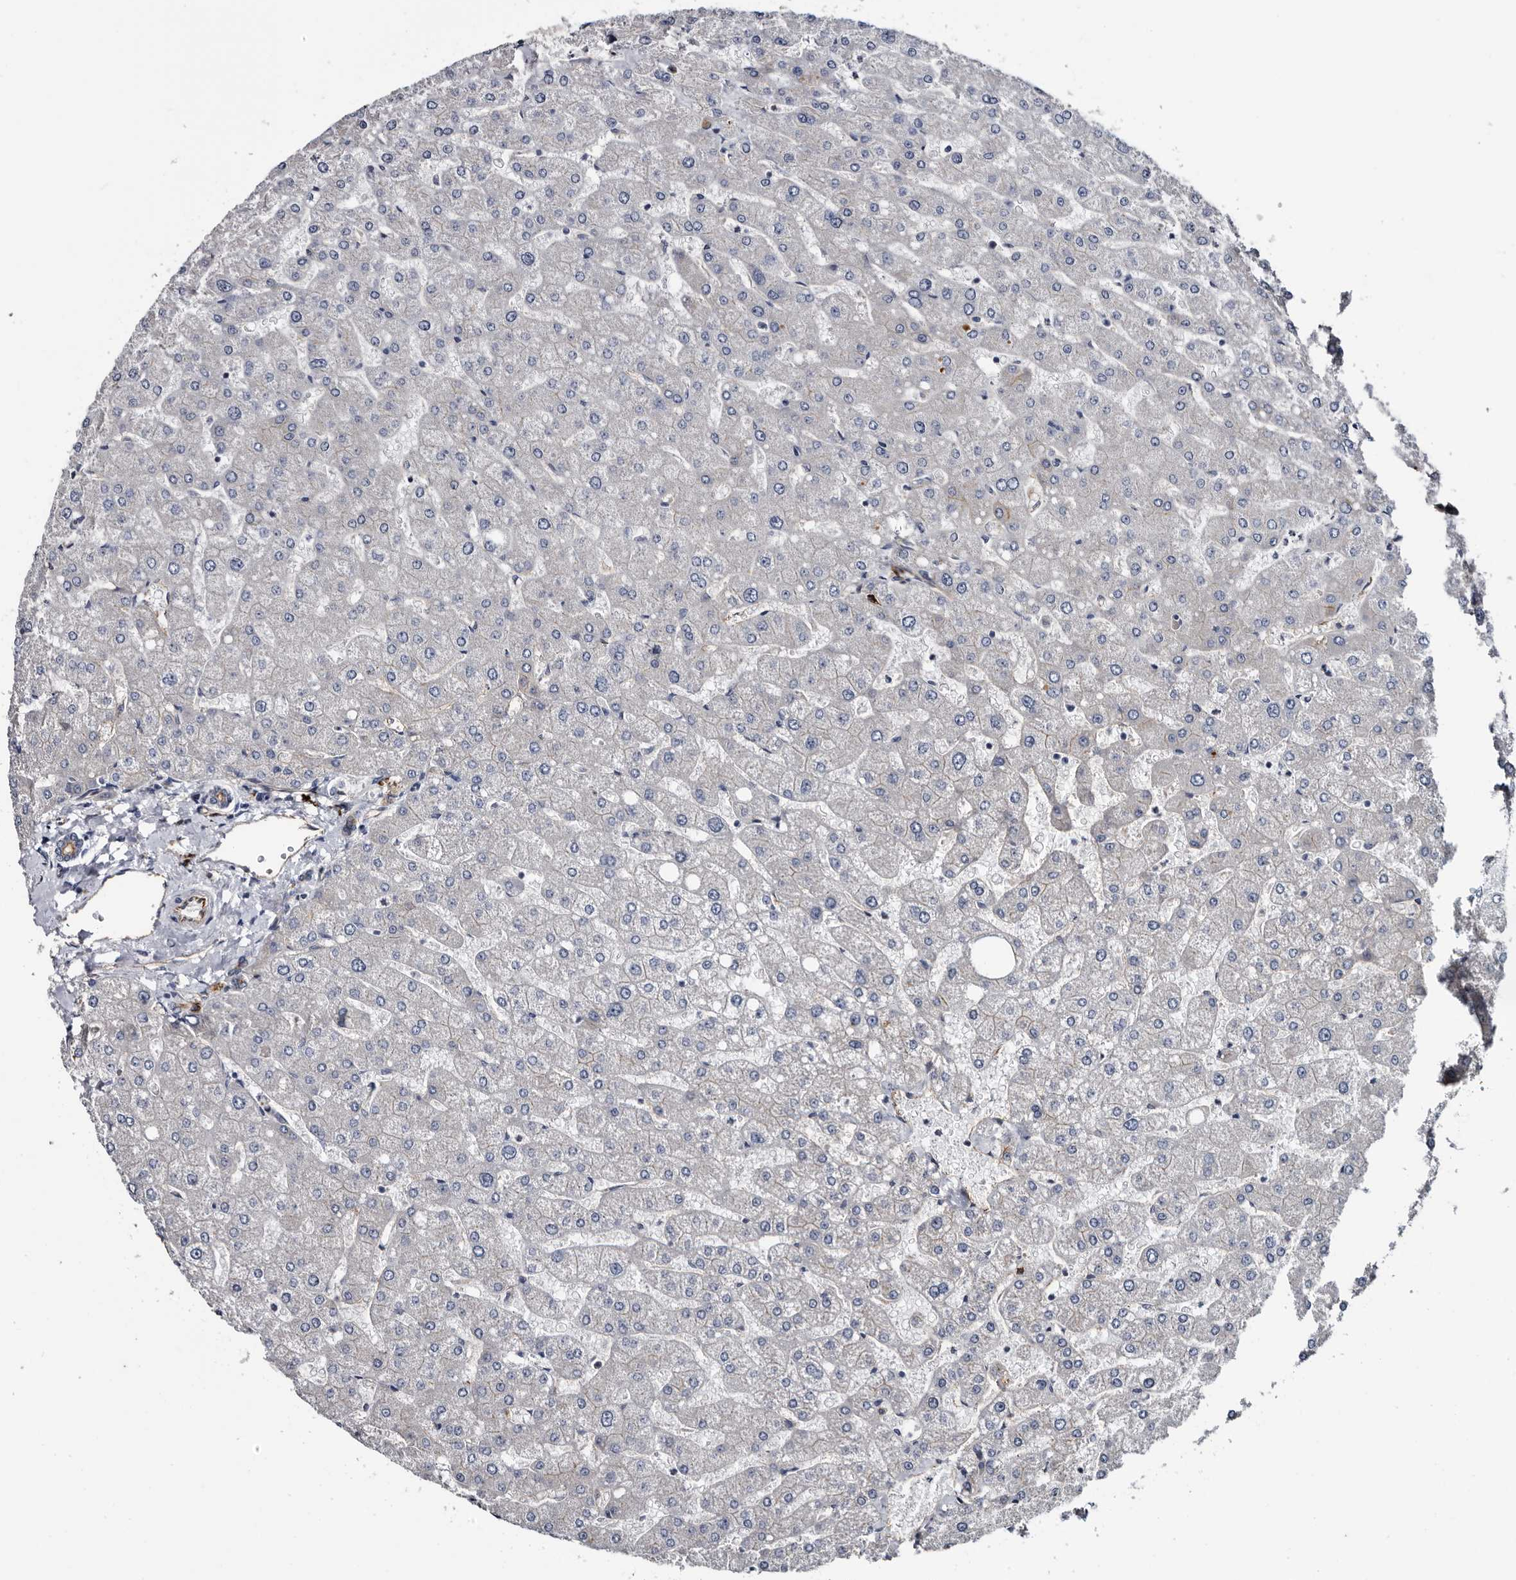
{"staining": {"intensity": "moderate", "quantity": "<25%", "location": "cytoplasmic/membranous"}, "tissue": "liver", "cell_type": "Hepatocytes", "image_type": "normal", "snomed": [{"axis": "morphology", "description": "Normal tissue, NOS"}, {"axis": "topography", "description": "Liver"}], "caption": "Protein staining exhibits moderate cytoplasmic/membranous staining in approximately <25% of hepatocytes in normal liver.", "gene": "TSPAN17", "patient": {"sex": "male", "age": 55}}